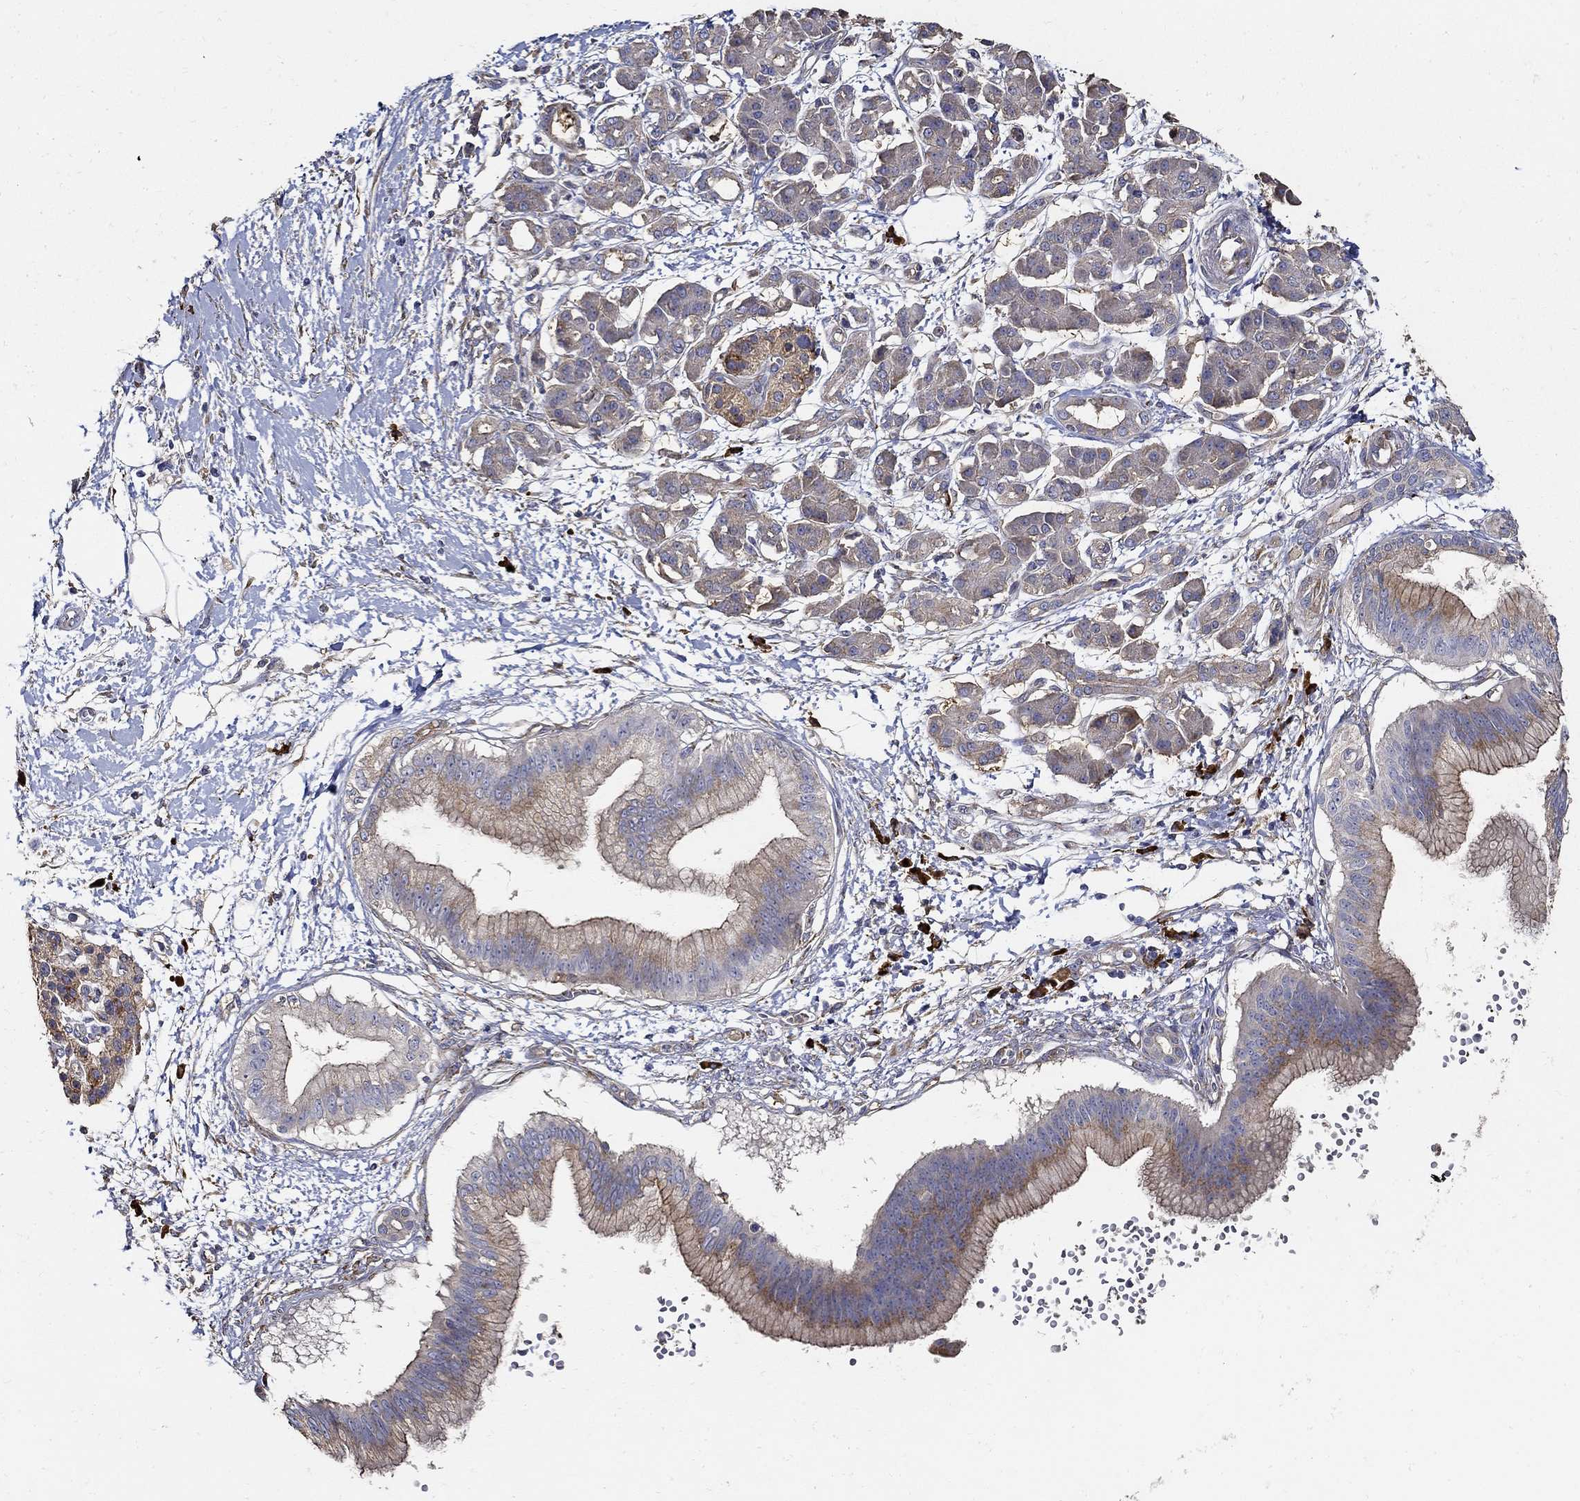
{"staining": {"intensity": "moderate", "quantity": "<25%", "location": "cytoplasmic/membranous"}, "tissue": "pancreatic cancer", "cell_type": "Tumor cells", "image_type": "cancer", "snomed": [{"axis": "morphology", "description": "Adenocarcinoma, NOS"}, {"axis": "topography", "description": "Pancreas"}], "caption": "Approximately <25% of tumor cells in pancreatic adenocarcinoma exhibit moderate cytoplasmic/membranous protein staining as visualized by brown immunohistochemical staining.", "gene": "EMILIN3", "patient": {"sex": "male", "age": 72}}